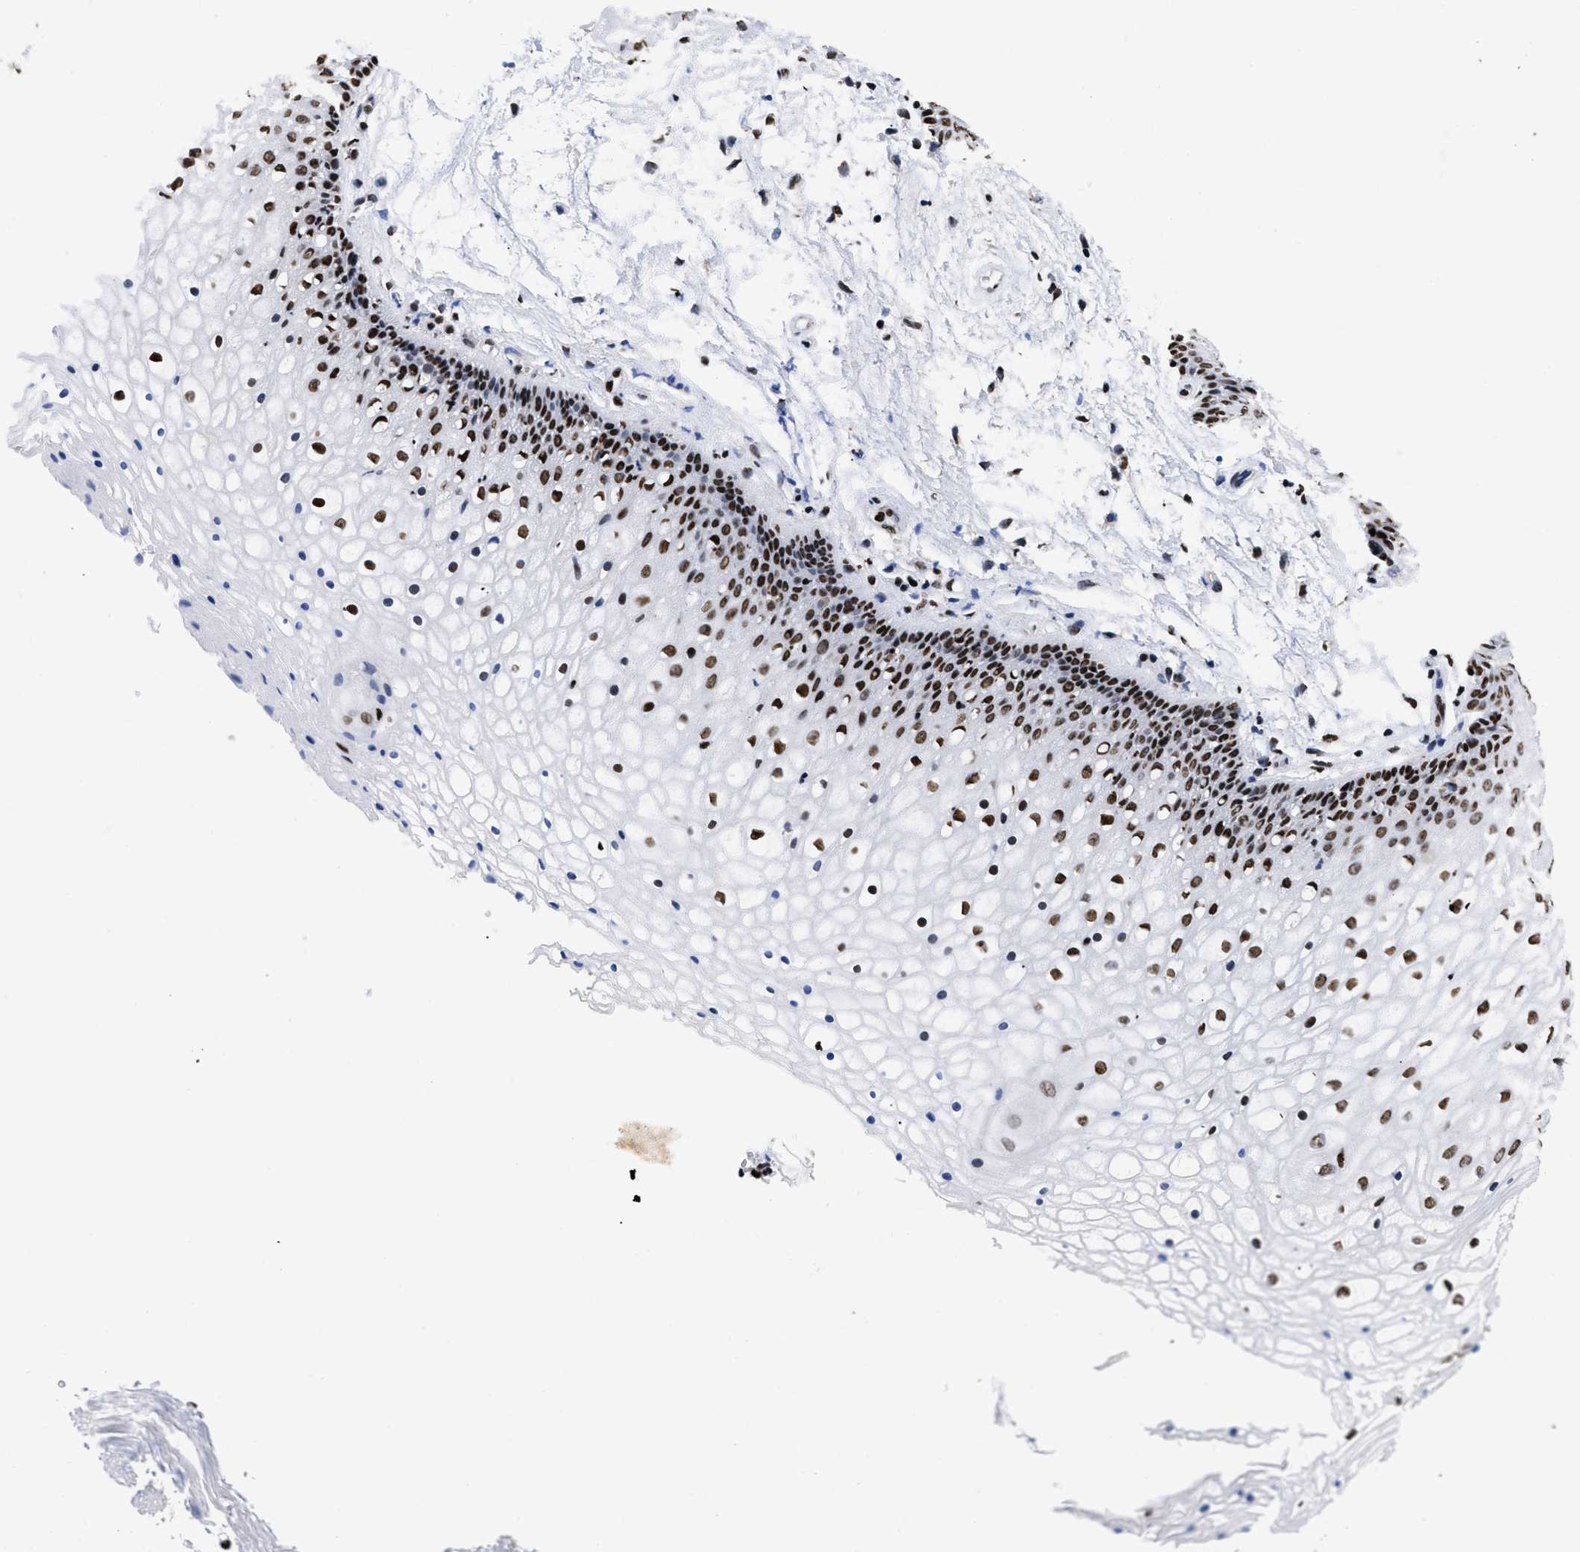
{"staining": {"intensity": "strong", "quantity": ">75%", "location": "nuclear"}, "tissue": "vagina", "cell_type": "Squamous epithelial cells", "image_type": "normal", "snomed": [{"axis": "morphology", "description": "Normal tissue, NOS"}, {"axis": "topography", "description": "Vagina"}], "caption": "Immunohistochemical staining of unremarkable human vagina exhibits high levels of strong nuclear expression in approximately >75% of squamous epithelial cells.", "gene": "CALHM3", "patient": {"sex": "female", "age": 34}}